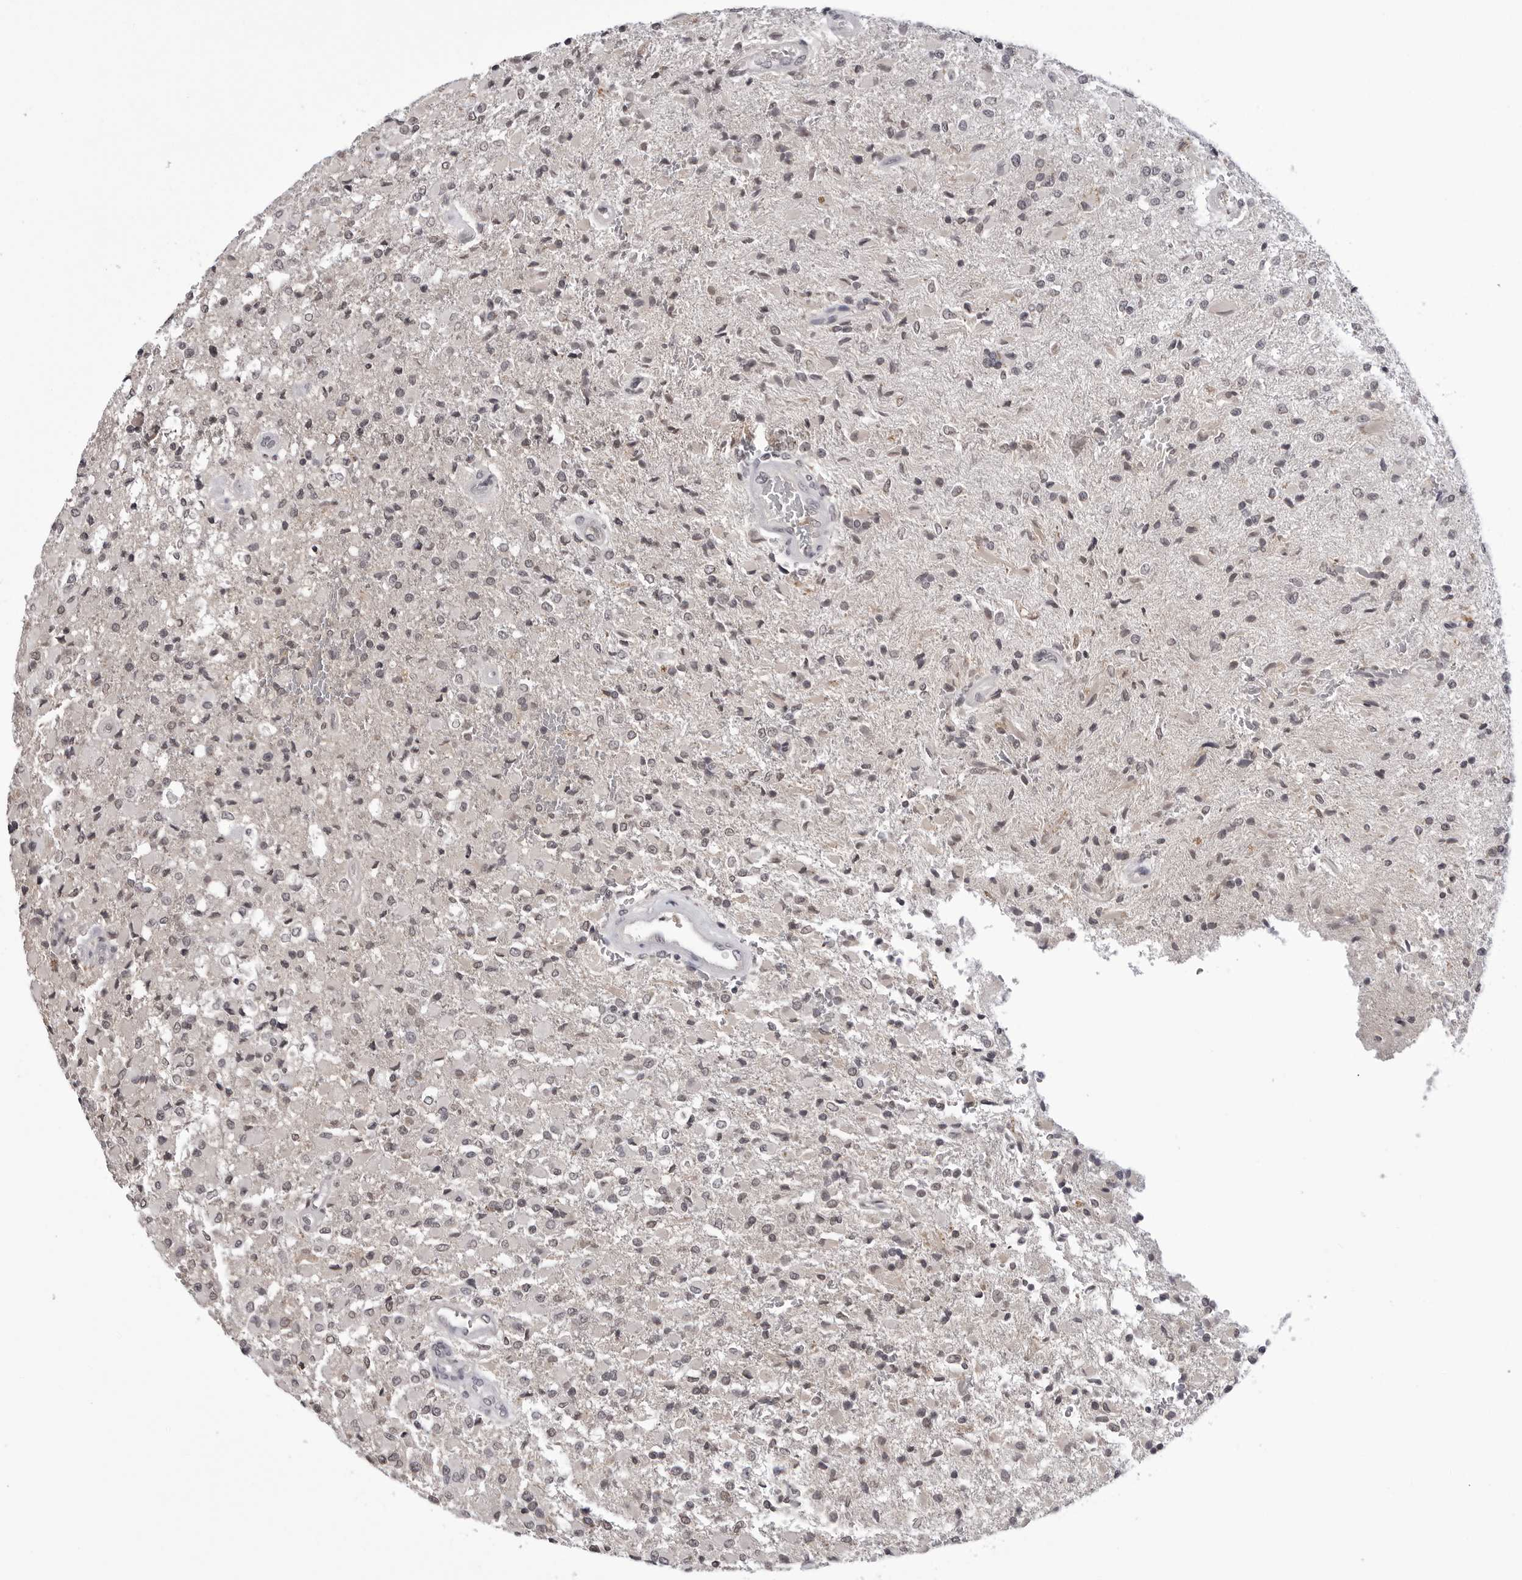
{"staining": {"intensity": "negative", "quantity": "none", "location": "none"}, "tissue": "glioma", "cell_type": "Tumor cells", "image_type": "cancer", "snomed": [{"axis": "morphology", "description": "Glioma, malignant, High grade"}, {"axis": "topography", "description": "Brain"}], "caption": "Immunohistochemistry micrograph of neoplastic tissue: malignant glioma (high-grade) stained with DAB (3,3'-diaminobenzidine) shows no significant protein positivity in tumor cells. (DAB immunohistochemistry (IHC) with hematoxylin counter stain).", "gene": "CDK20", "patient": {"sex": "male", "age": 71}}